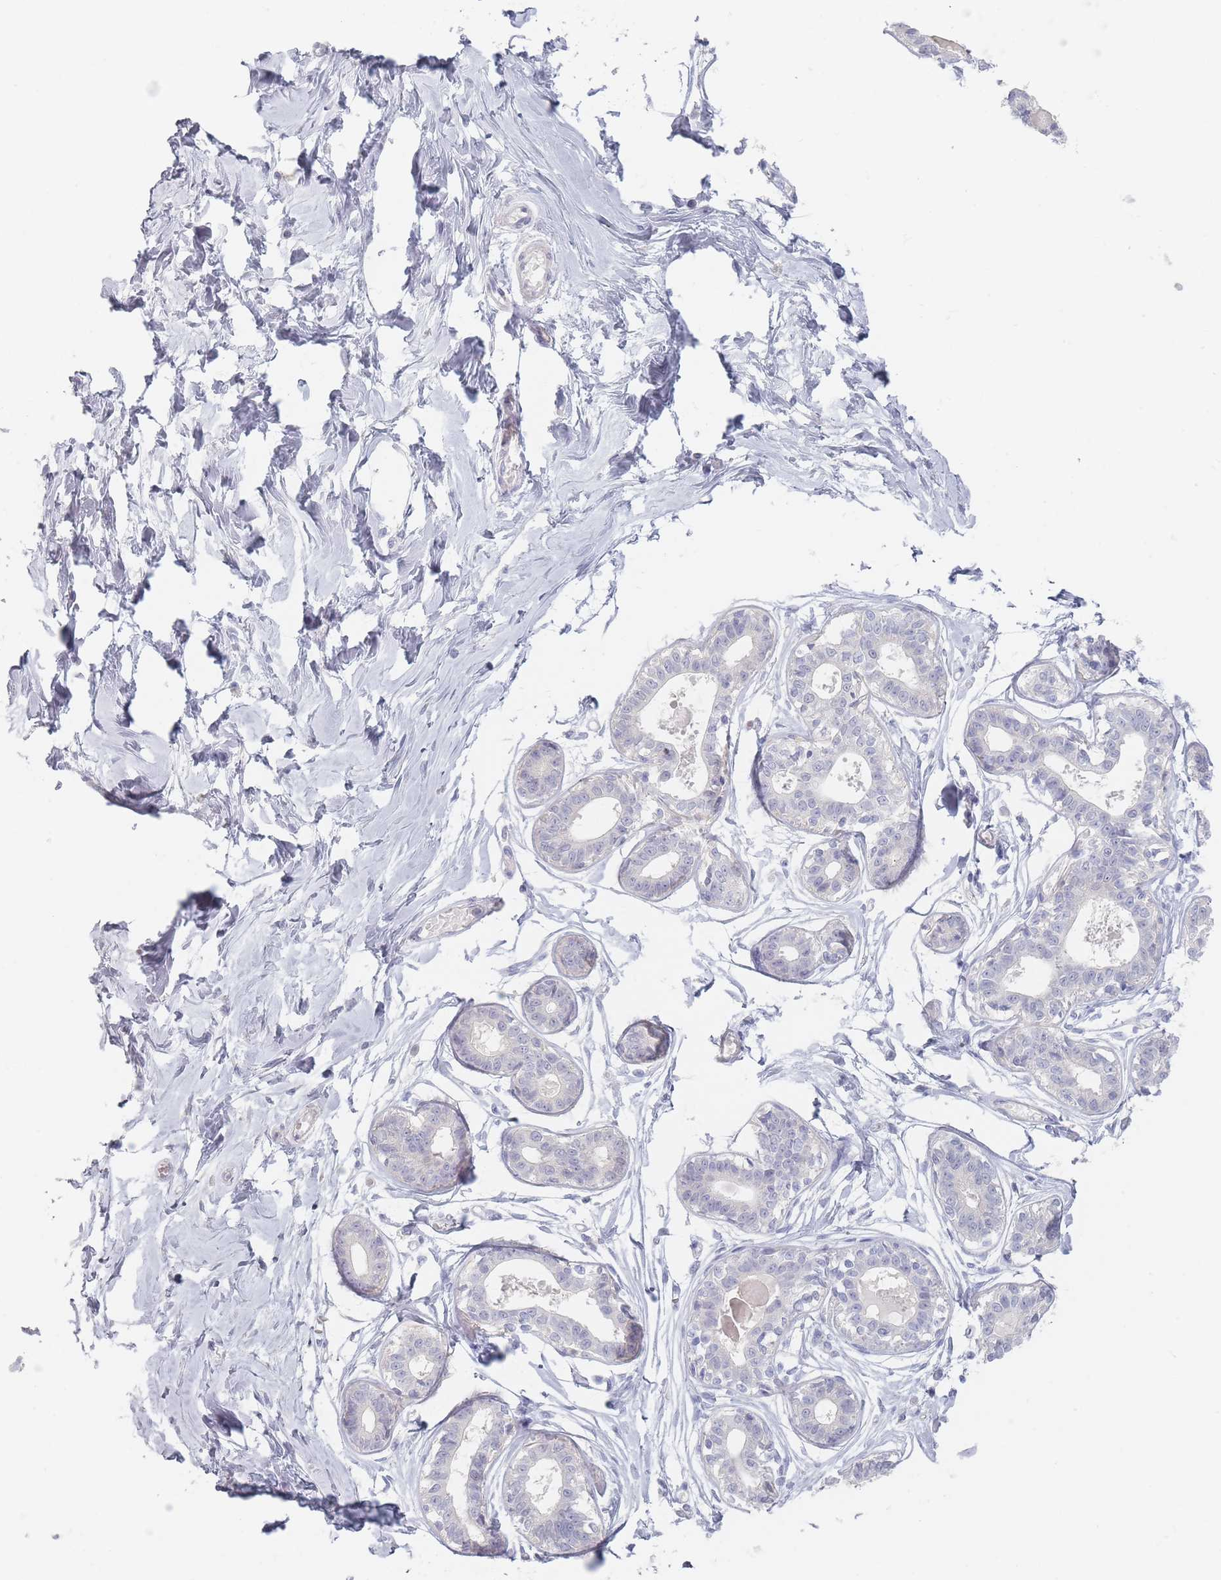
{"staining": {"intensity": "negative", "quantity": "none", "location": "none"}, "tissue": "breast", "cell_type": "Adipocytes", "image_type": "normal", "snomed": [{"axis": "morphology", "description": "Normal tissue, NOS"}, {"axis": "topography", "description": "Breast"}], "caption": "Immunohistochemistry (IHC) photomicrograph of benign breast stained for a protein (brown), which shows no staining in adipocytes.", "gene": "HELZ2", "patient": {"sex": "female", "age": 45}}